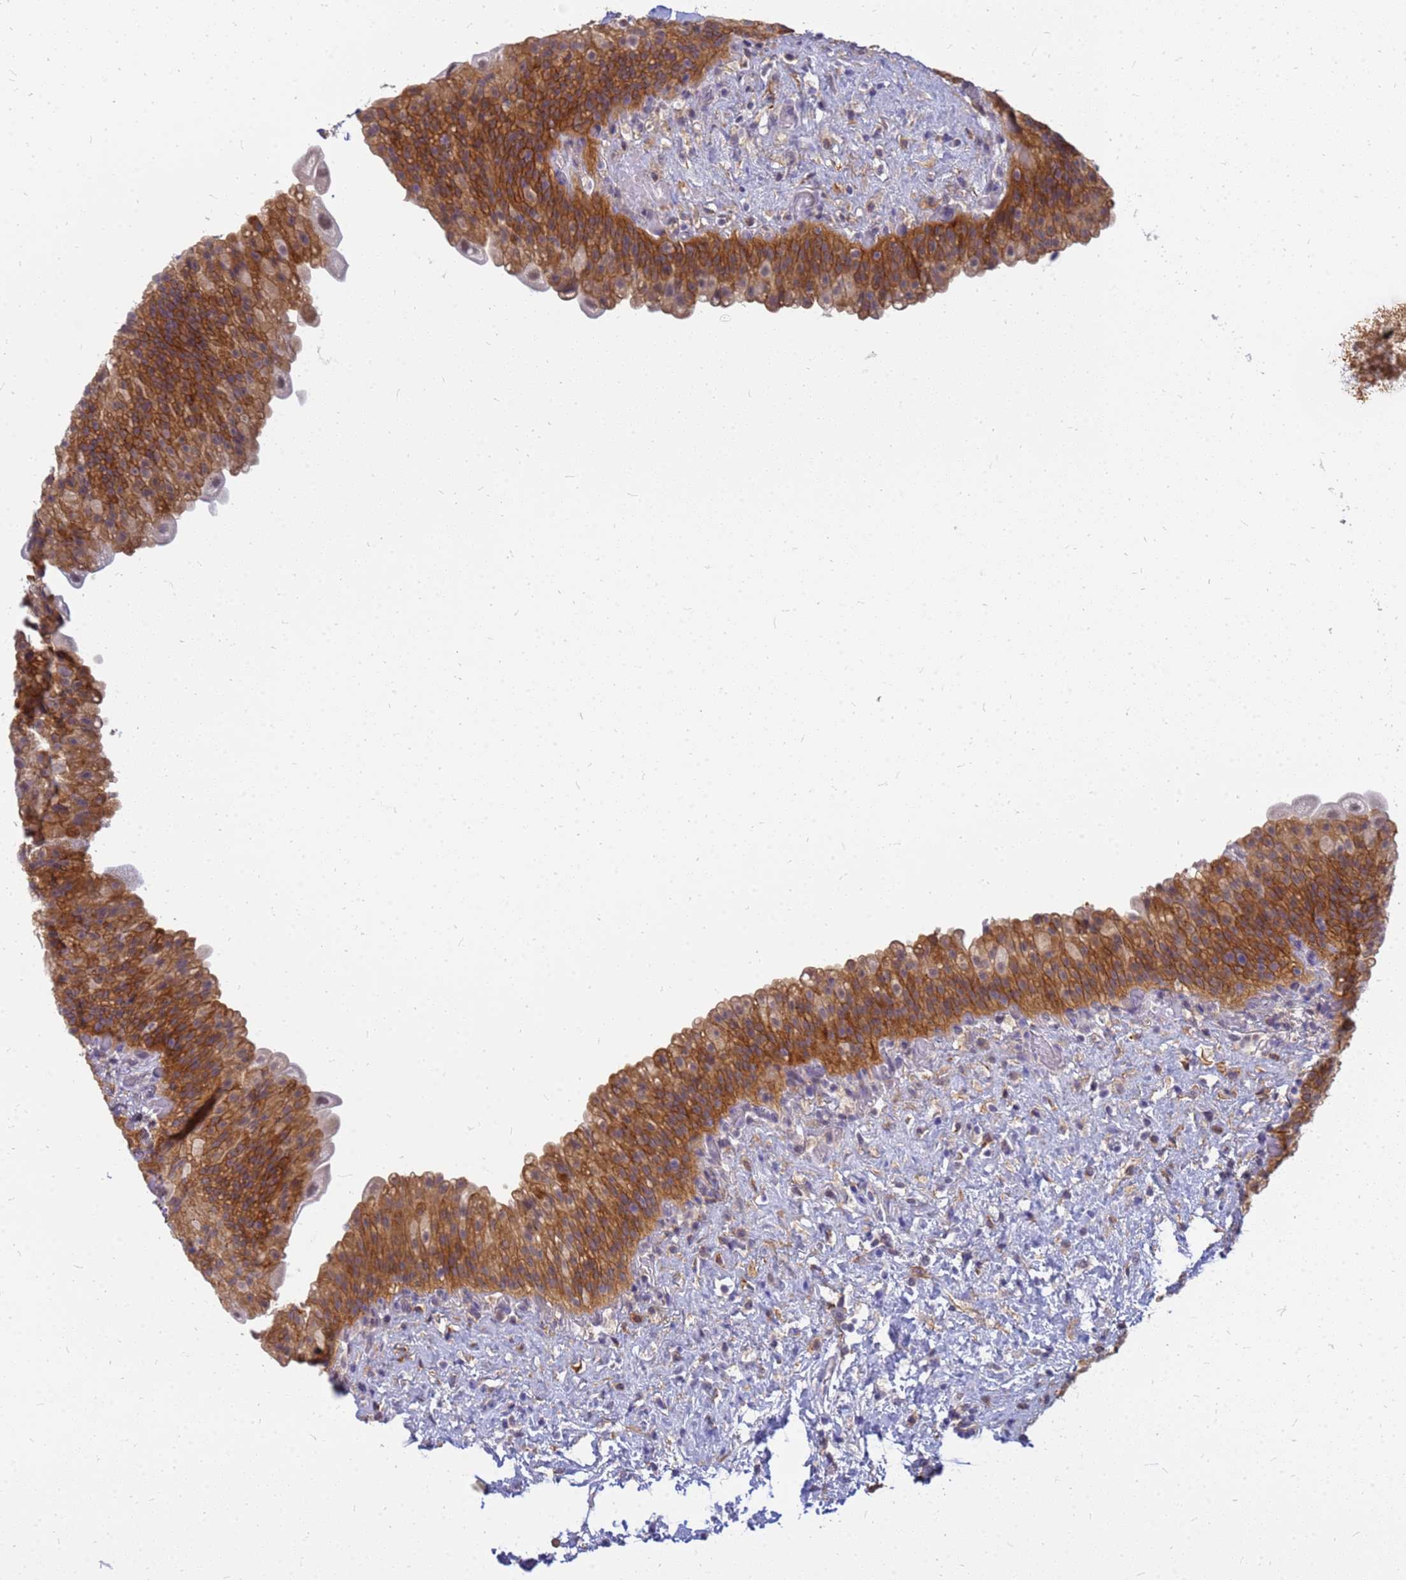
{"staining": {"intensity": "strong", "quantity": ">75%", "location": "cytoplasmic/membranous"}, "tissue": "urinary bladder", "cell_type": "Urothelial cells", "image_type": "normal", "snomed": [{"axis": "morphology", "description": "Normal tissue, NOS"}, {"axis": "topography", "description": "Urinary bladder"}], "caption": "The photomicrograph reveals immunohistochemical staining of benign urinary bladder. There is strong cytoplasmic/membranous expression is present in about >75% of urothelial cells.", "gene": "SRGAP3", "patient": {"sex": "female", "age": 27}}